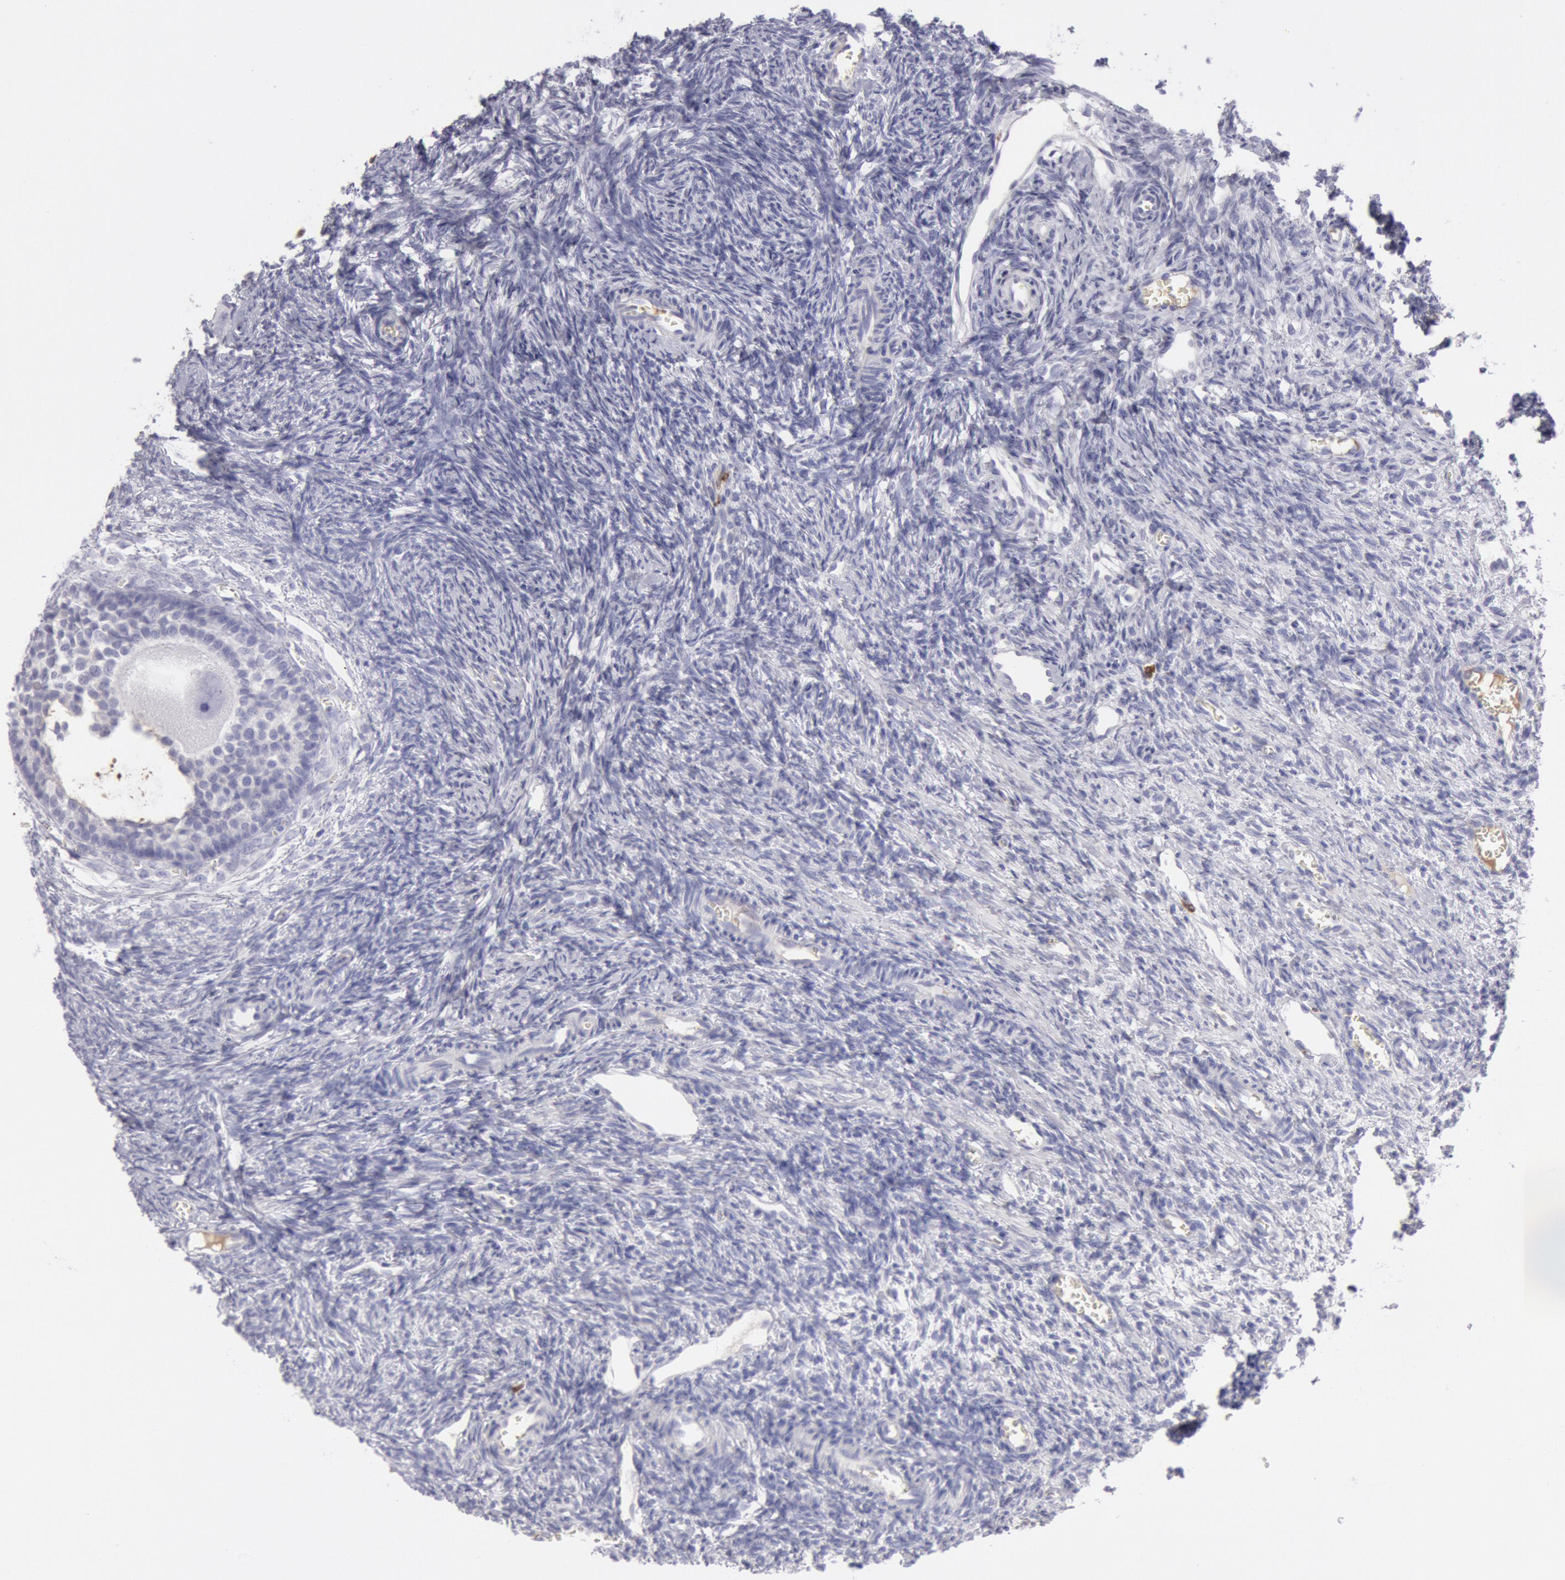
{"staining": {"intensity": "negative", "quantity": "none", "location": "none"}, "tissue": "ovary", "cell_type": "Follicle cells", "image_type": "normal", "snomed": [{"axis": "morphology", "description": "Normal tissue, NOS"}, {"axis": "topography", "description": "Ovary"}], "caption": "This is an immunohistochemistry (IHC) histopathology image of benign human ovary. There is no staining in follicle cells.", "gene": "FCN1", "patient": {"sex": "female", "age": 27}}